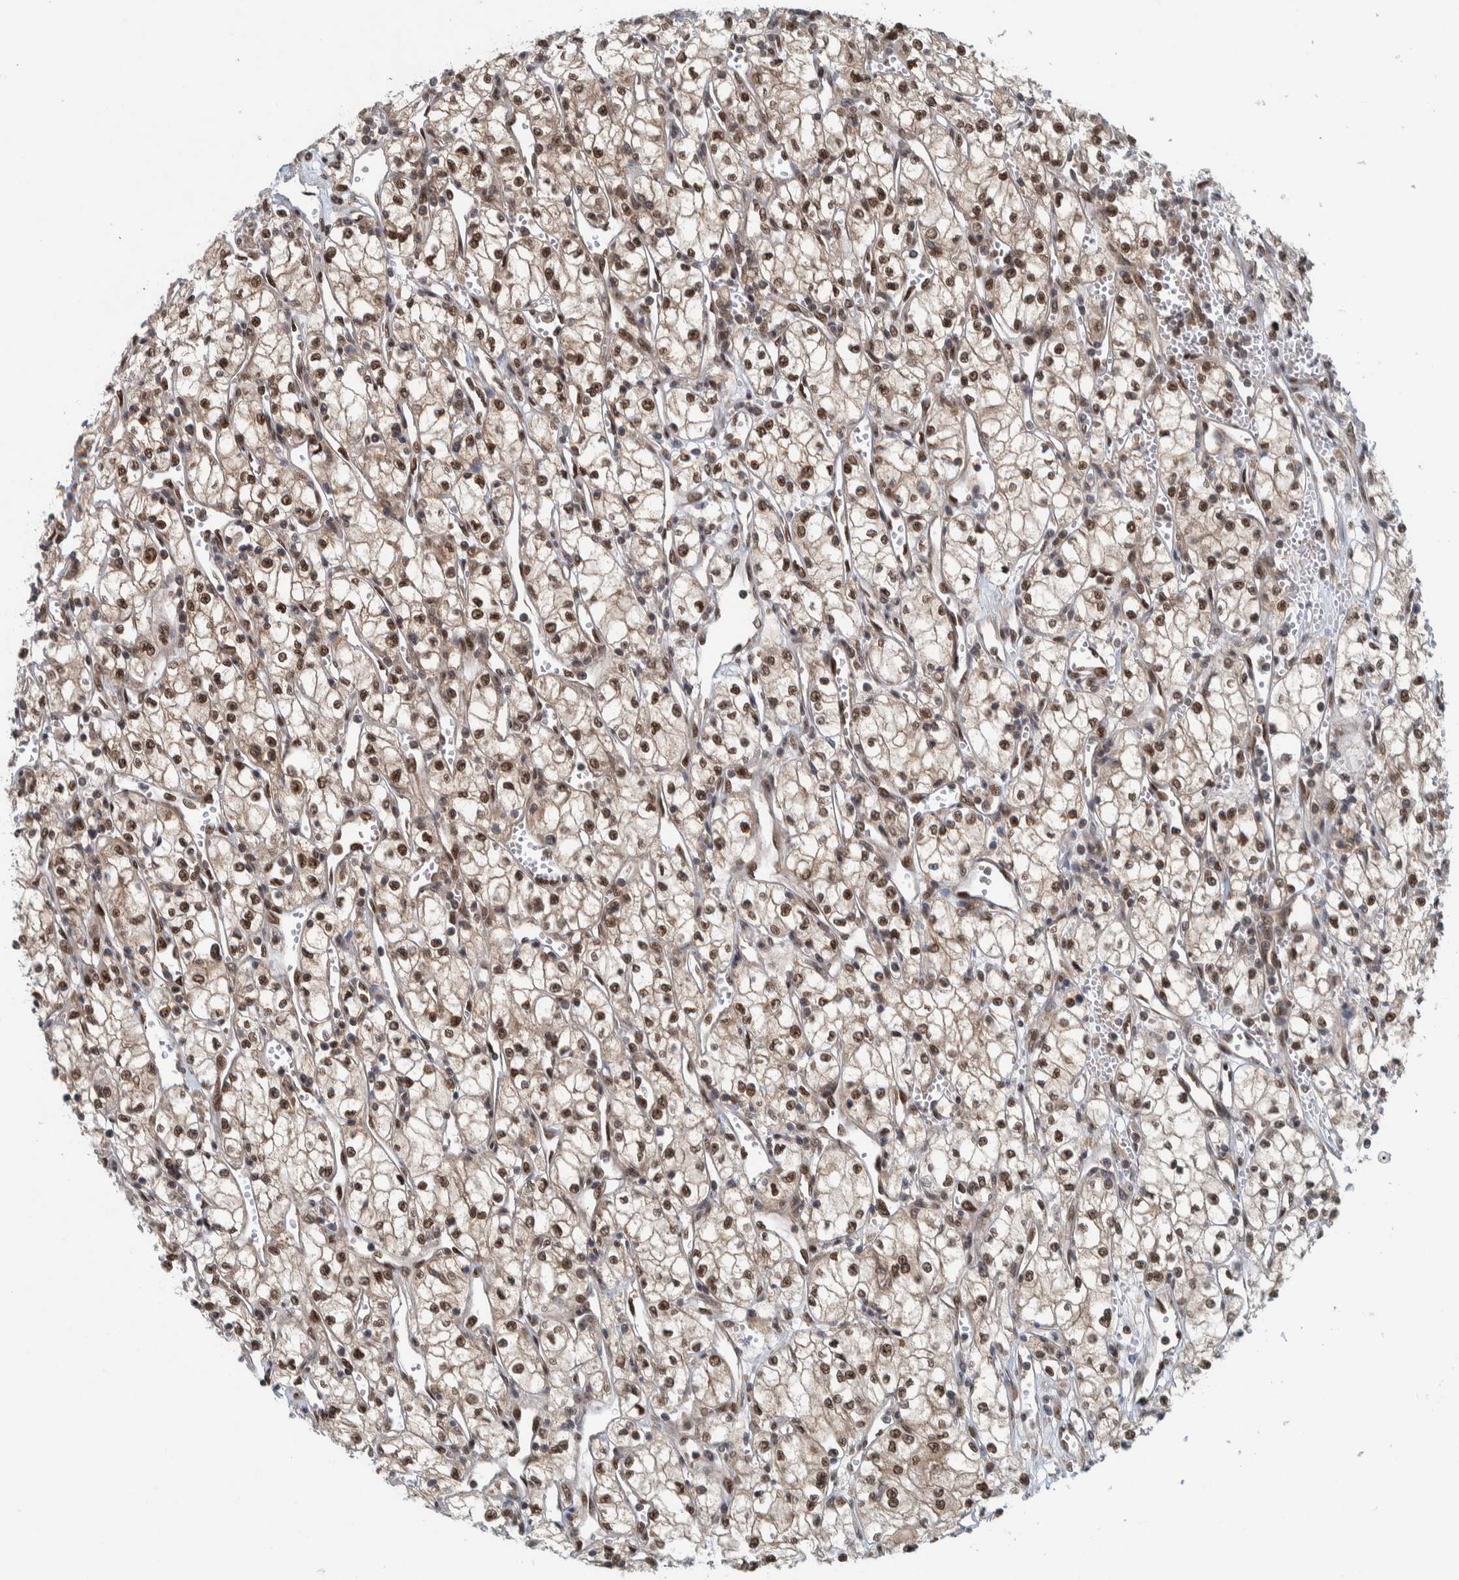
{"staining": {"intensity": "moderate", "quantity": ">75%", "location": "nuclear"}, "tissue": "renal cancer", "cell_type": "Tumor cells", "image_type": "cancer", "snomed": [{"axis": "morphology", "description": "Adenocarcinoma, NOS"}, {"axis": "topography", "description": "Kidney"}], "caption": "Immunohistochemical staining of human renal adenocarcinoma demonstrates medium levels of moderate nuclear positivity in about >75% of tumor cells.", "gene": "COPS3", "patient": {"sex": "male", "age": 59}}